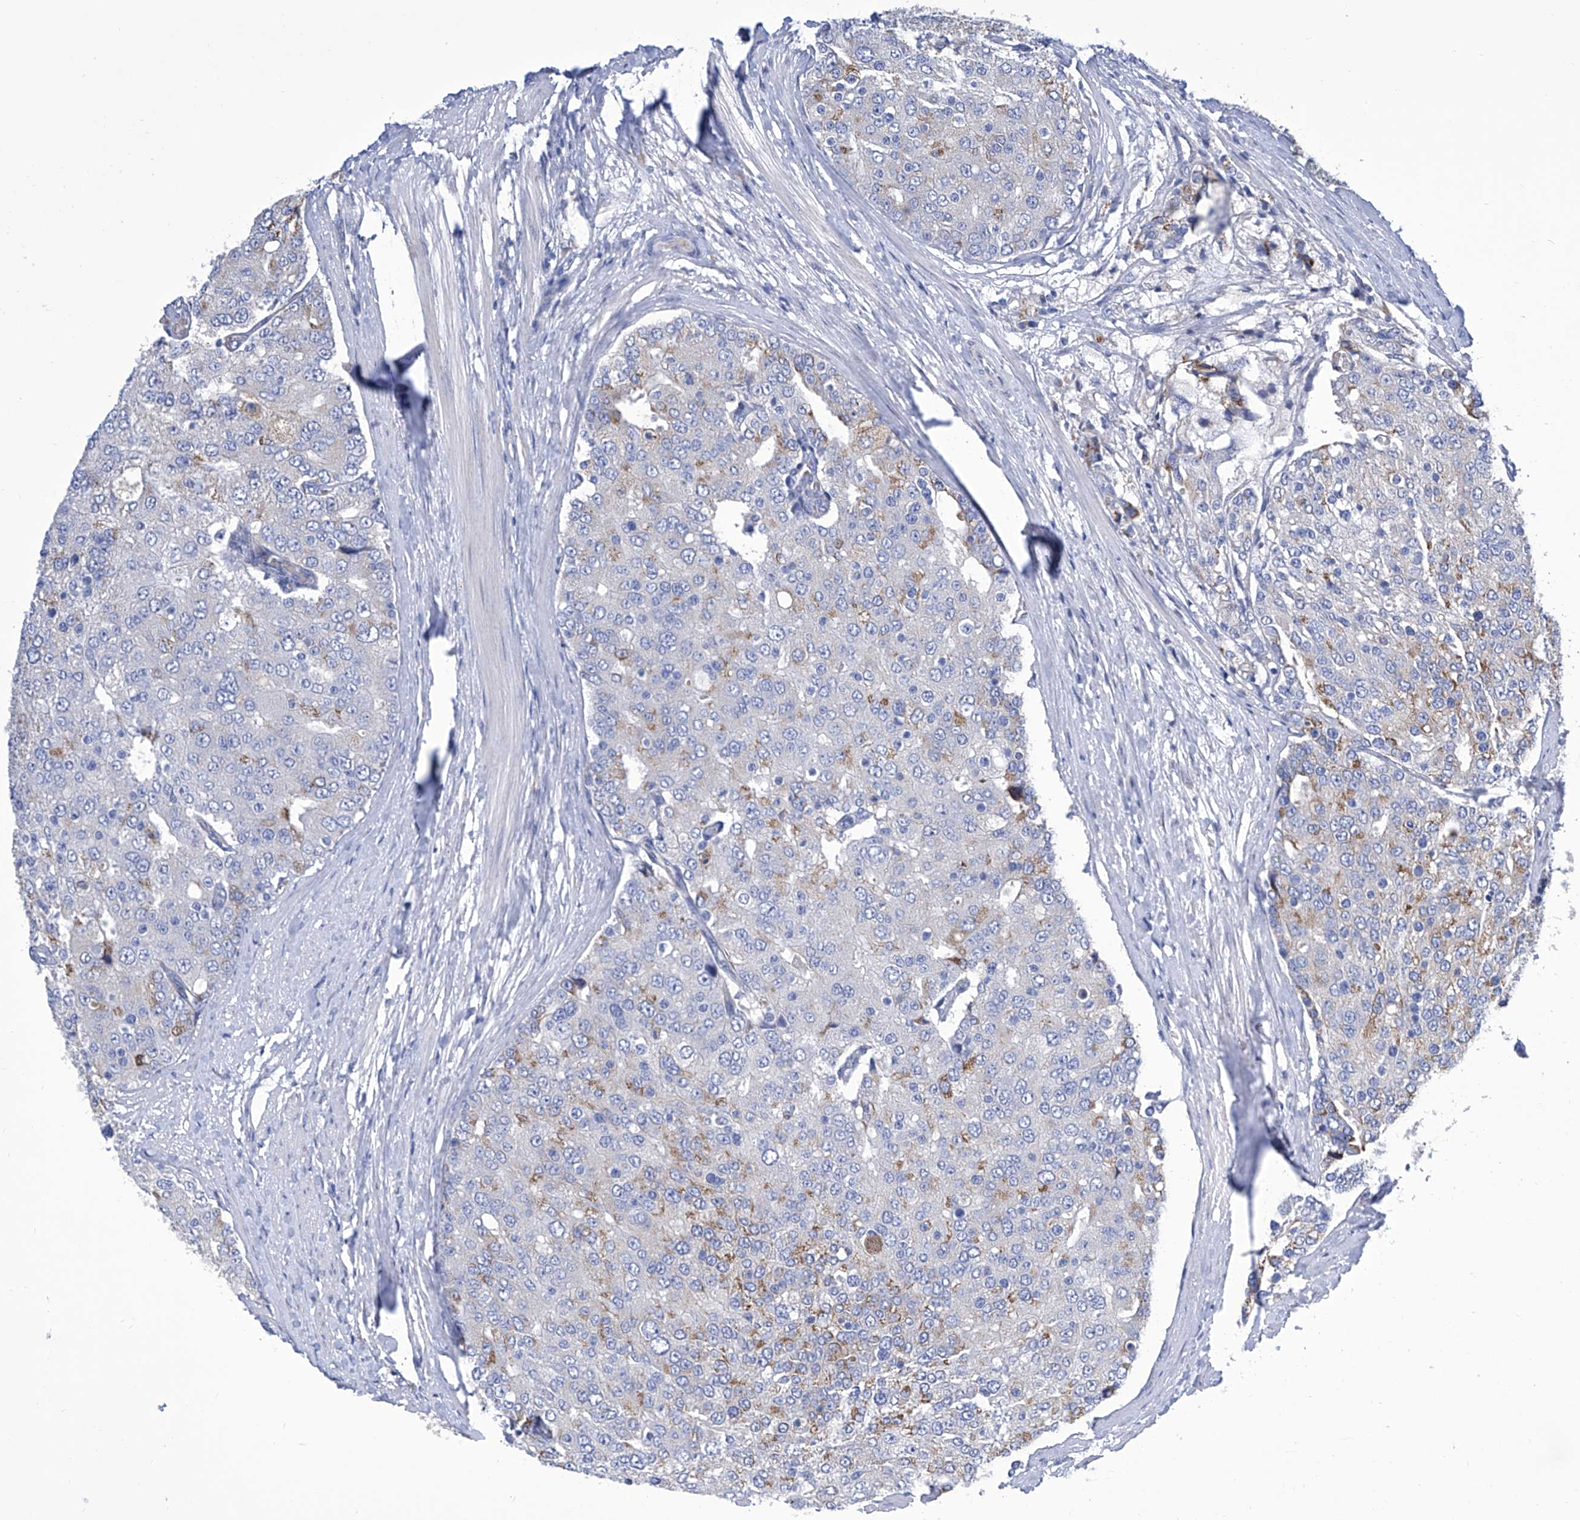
{"staining": {"intensity": "negative", "quantity": "none", "location": "none"}, "tissue": "prostate cancer", "cell_type": "Tumor cells", "image_type": "cancer", "snomed": [{"axis": "morphology", "description": "Adenocarcinoma, High grade"}, {"axis": "topography", "description": "Prostate"}], "caption": "High magnification brightfield microscopy of prostate cancer stained with DAB (3,3'-diaminobenzidine) (brown) and counterstained with hematoxylin (blue): tumor cells show no significant staining. Nuclei are stained in blue.", "gene": "TJAP1", "patient": {"sex": "male", "age": 50}}